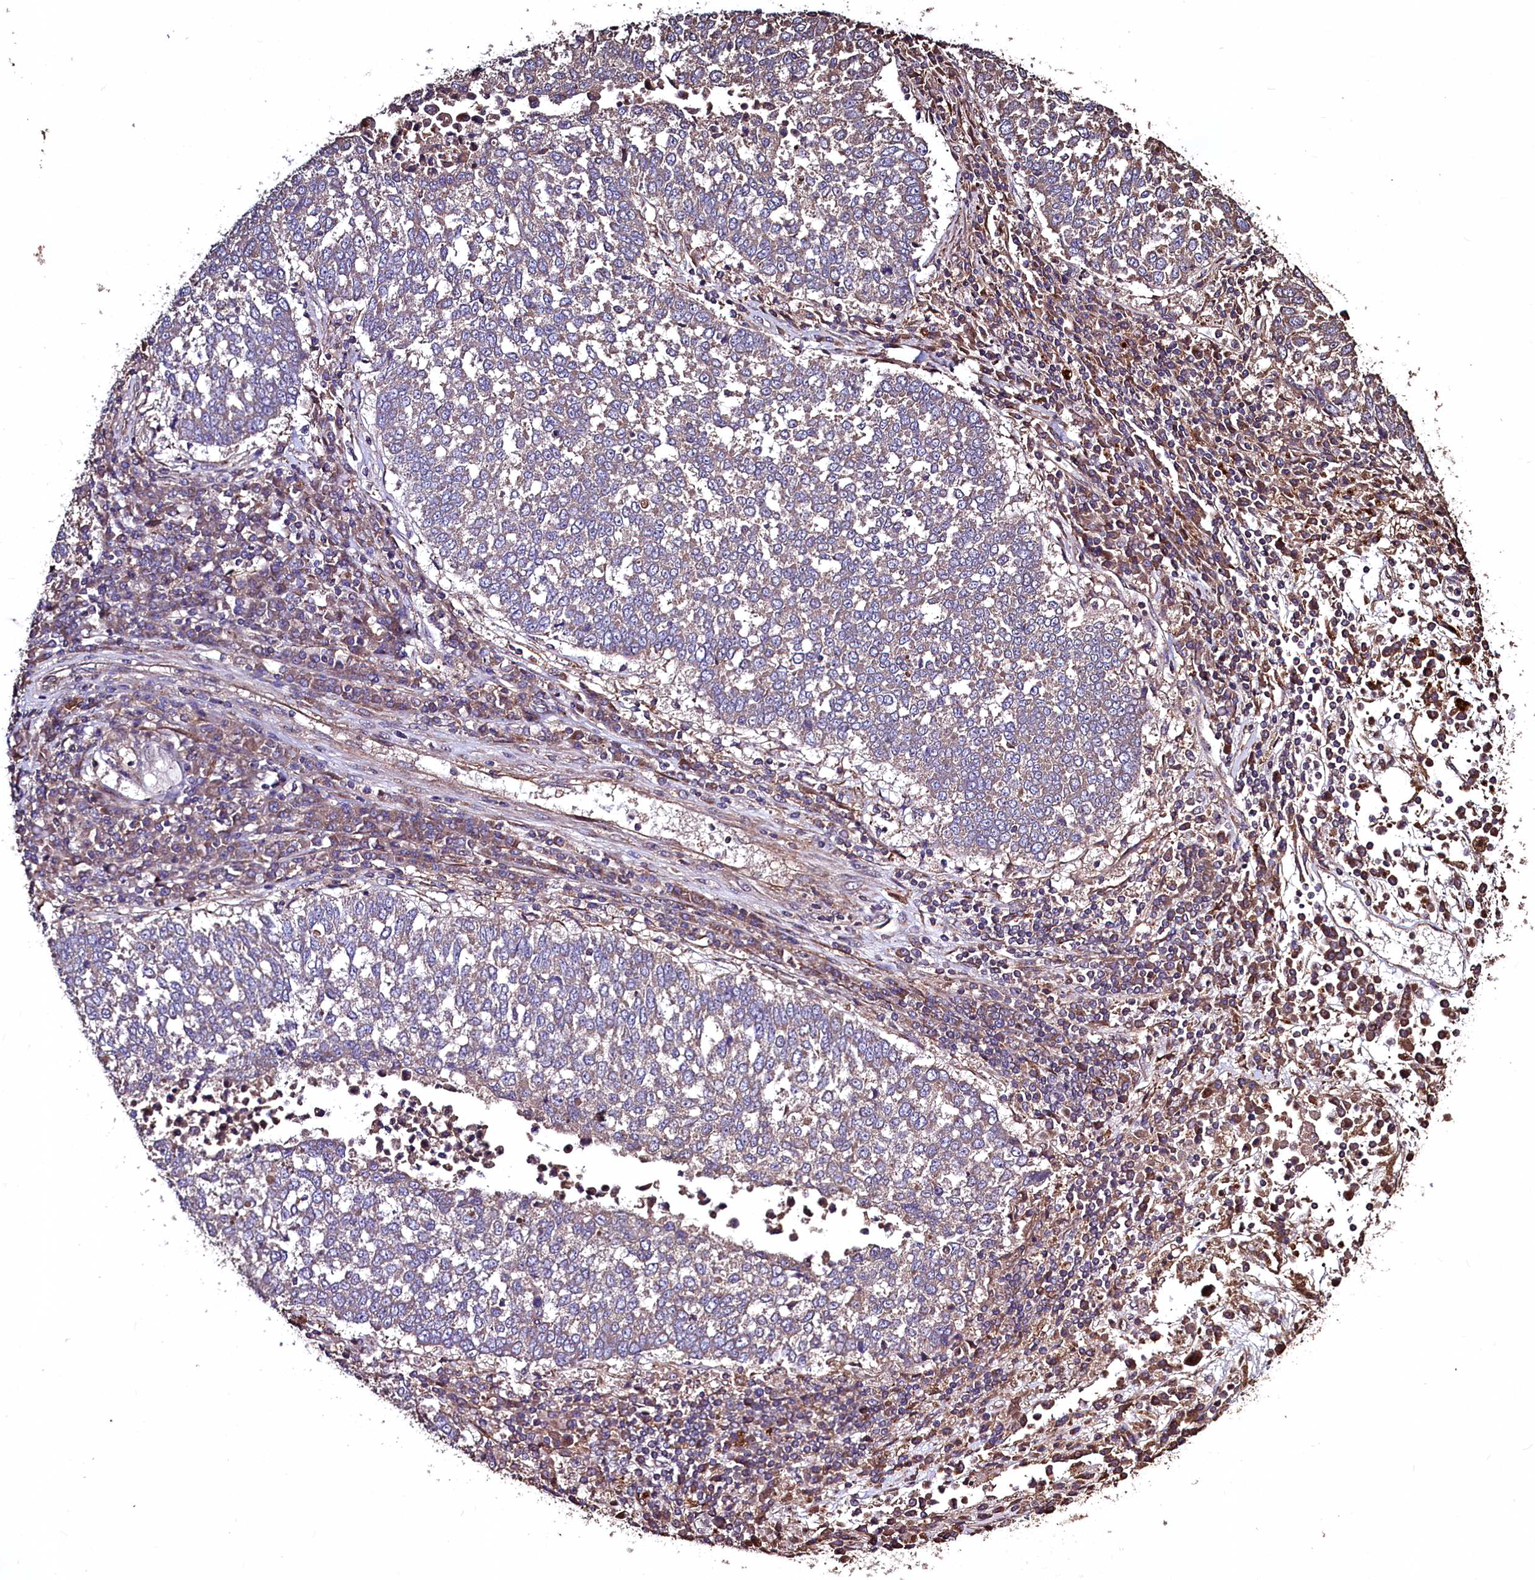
{"staining": {"intensity": "negative", "quantity": "none", "location": "none"}, "tissue": "lung cancer", "cell_type": "Tumor cells", "image_type": "cancer", "snomed": [{"axis": "morphology", "description": "Squamous cell carcinoma, NOS"}, {"axis": "topography", "description": "Lung"}], "caption": "Micrograph shows no significant protein positivity in tumor cells of lung squamous cell carcinoma.", "gene": "TMEM98", "patient": {"sex": "male", "age": 73}}